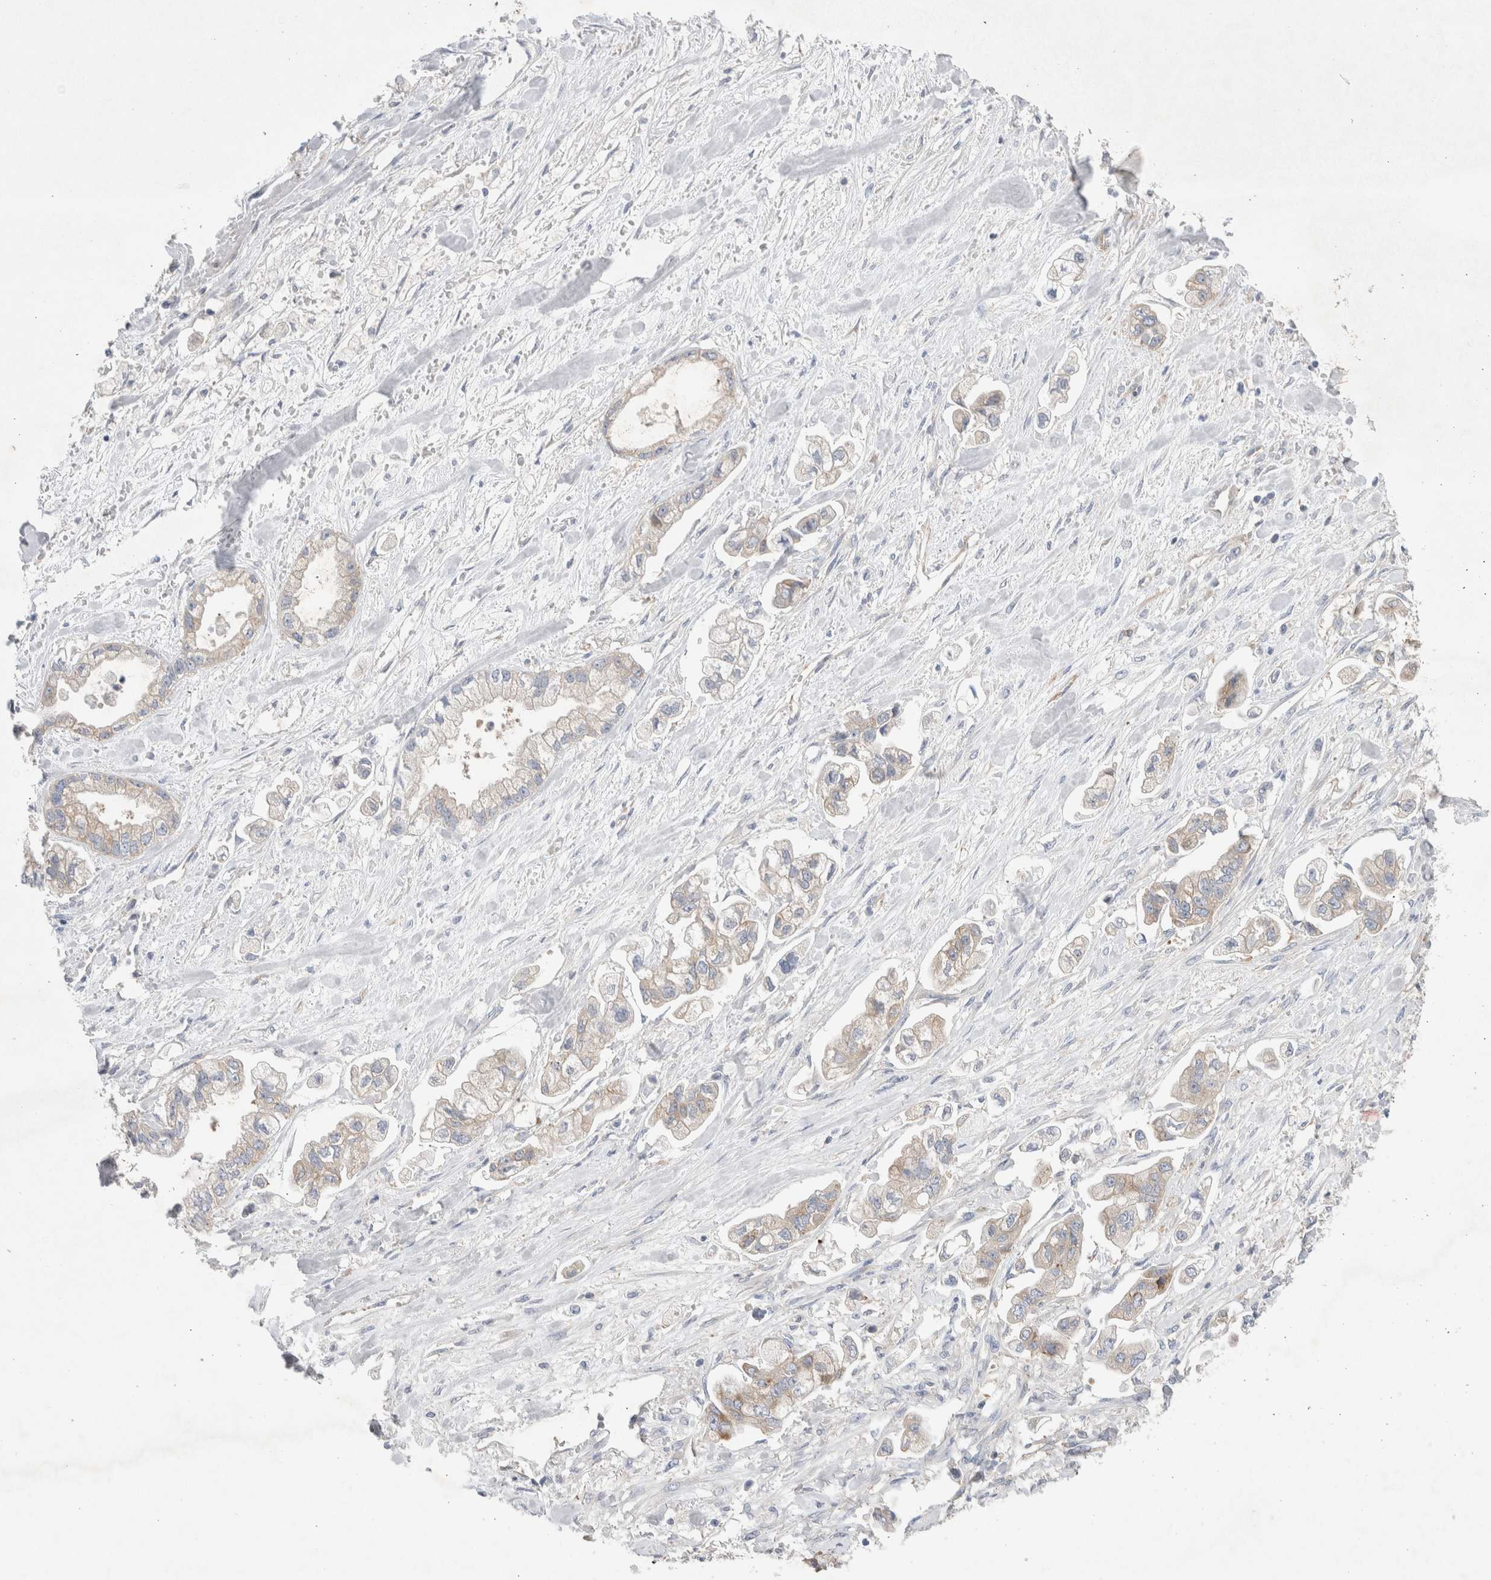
{"staining": {"intensity": "weak", "quantity": "<25%", "location": "cytoplasmic/membranous"}, "tissue": "stomach cancer", "cell_type": "Tumor cells", "image_type": "cancer", "snomed": [{"axis": "morphology", "description": "Normal tissue, NOS"}, {"axis": "morphology", "description": "Adenocarcinoma, NOS"}, {"axis": "topography", "description": "Stomach"}], "caption": "This is a histopathology image of immunohistochemistry (IHC) staining of adenocarcinoma (stomach), which shows no staining in tumor cells.", "gene": "ZNF23", "patient": {"sex": "male", "age": 62}}